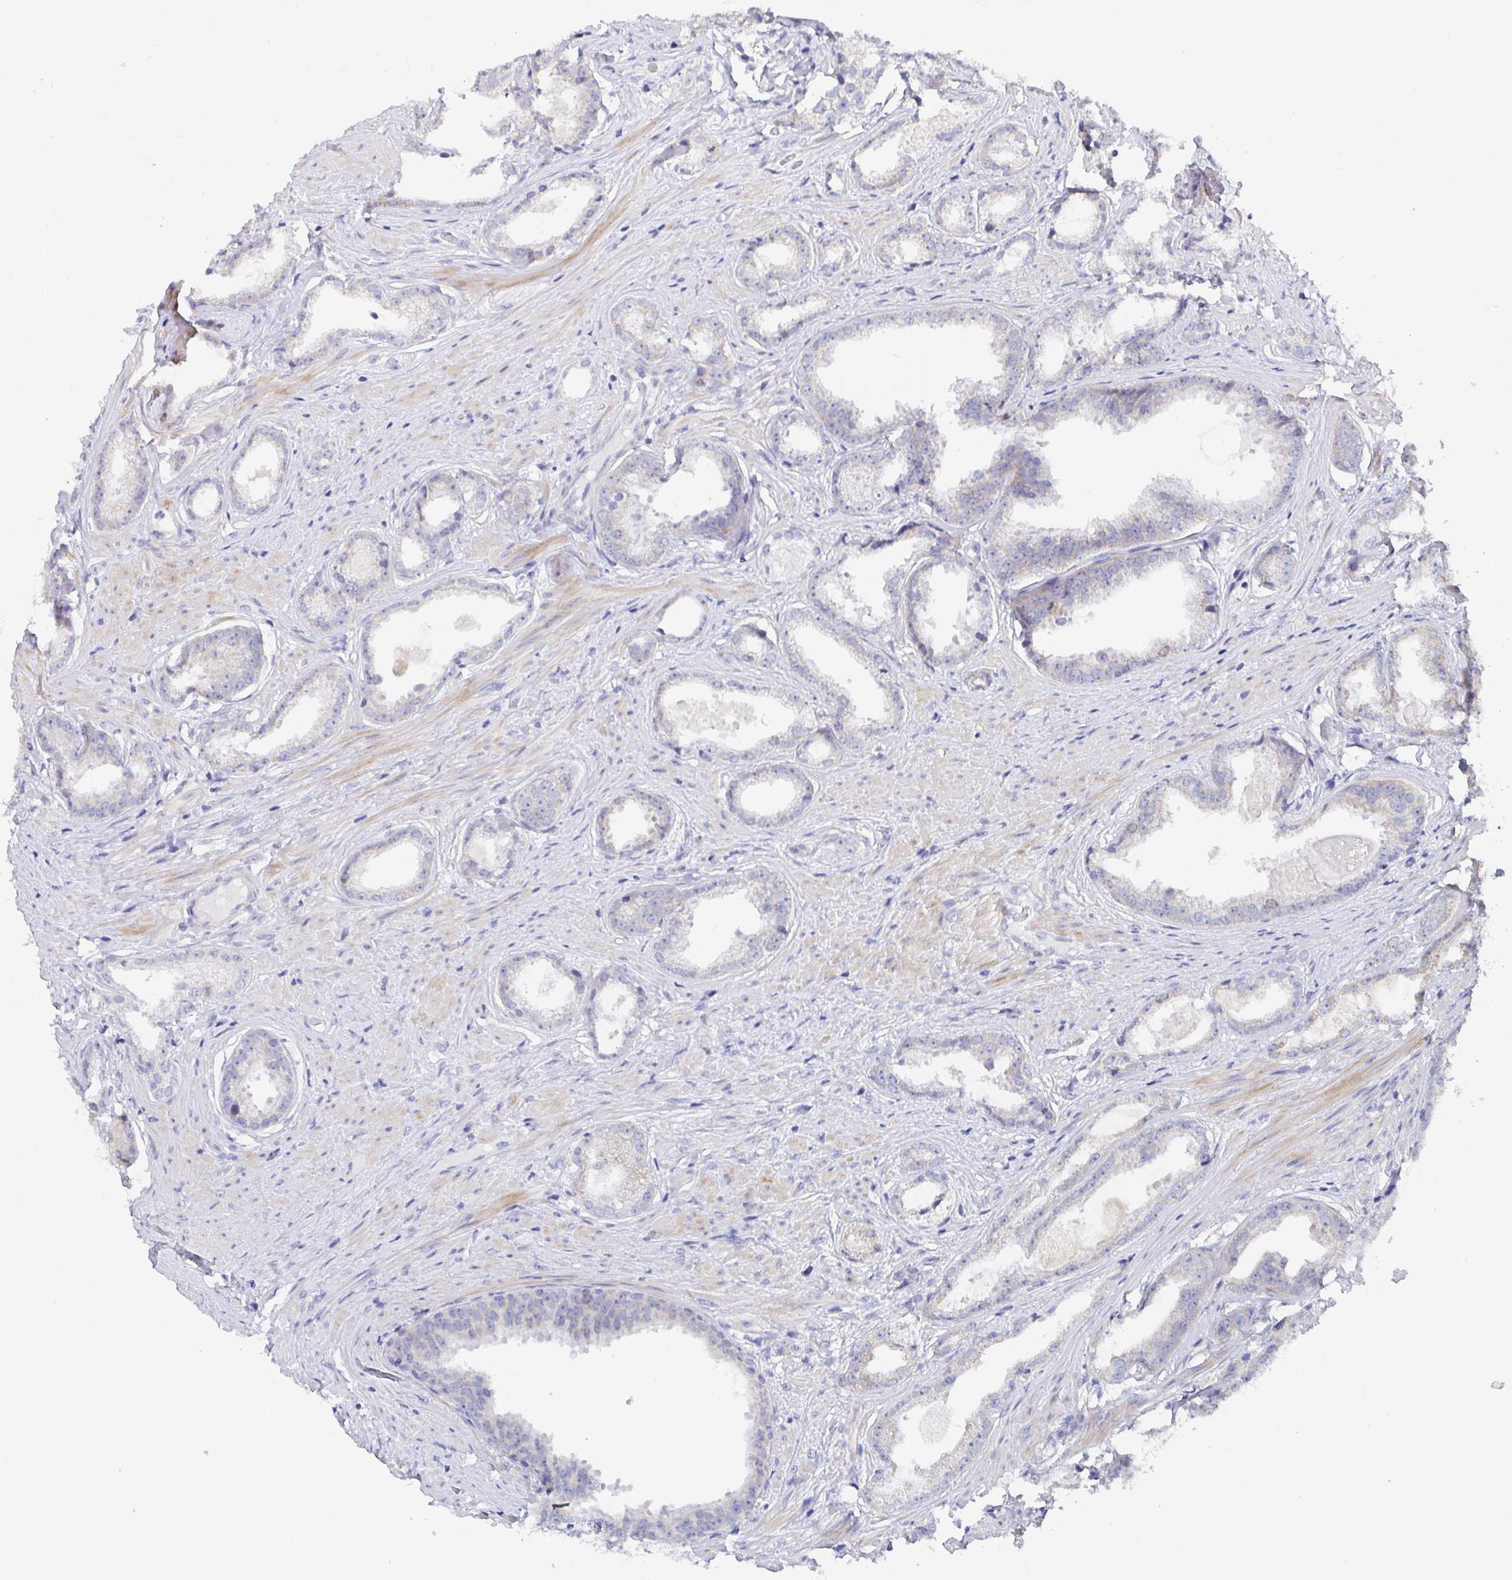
{"staining": {"intensity": "negative", "quantity": "none", "location": "none"}, "tissue": "prostate cancer", "cell_type": "Tumor cells", "image_type": "cancer", "snomed": [{"axis": "morphology", "description": "Adenocarcinoma, Low grade"}, {"axis": "topography", "description": "Prostate"}], "caption": "This image is of adenocarcinoma (low-grade) (prostate) stained with IHC to label a protein in brown with the nuclei are counter-stained blue. There is no expression in tumor cells.", "gene": "ATP5F1C", "patient": {"sex": "male", "age": 65}}